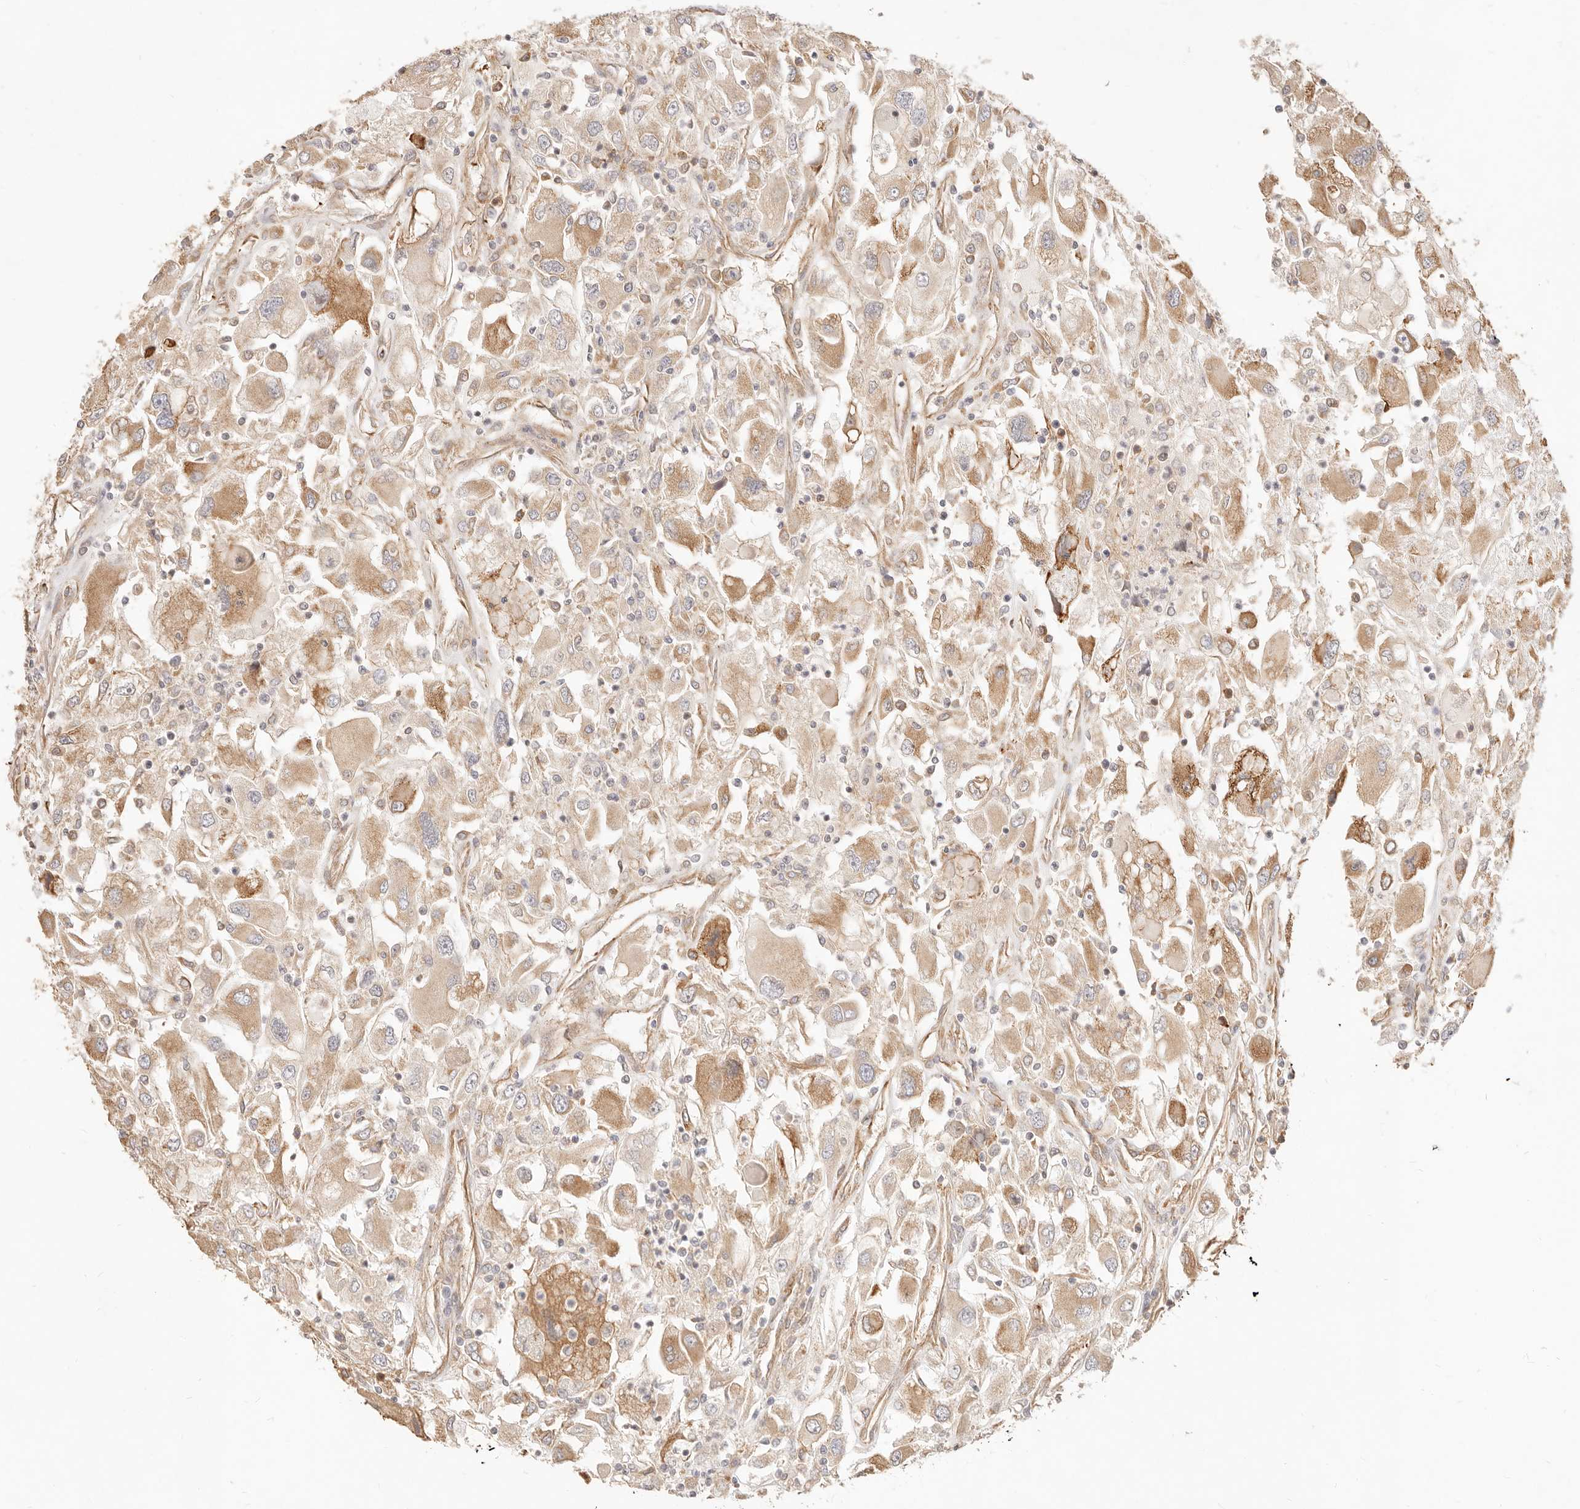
{"staining": {"intensity": "moderate", "quantity": ">75%", "location": "cytoplasmic/membranous"}, "tissue": "renal cancer", "cell_type": "Tumor cells", "image_type": "cancer", "snomed": [{"axis": "morphology", "description": "Adenocarcinoma, NOS"}, {"axis": "topography", "description": "Kidney"}], "caption": "This is an image of immunohistochemistry (IHC) staining of adenocarcinoma (renal), which shows moderate positivity in the cytoplasmic/membranous of tumor cells.", "gene": "UBXN10", "patient": {"sex": "female", "age": 52}}